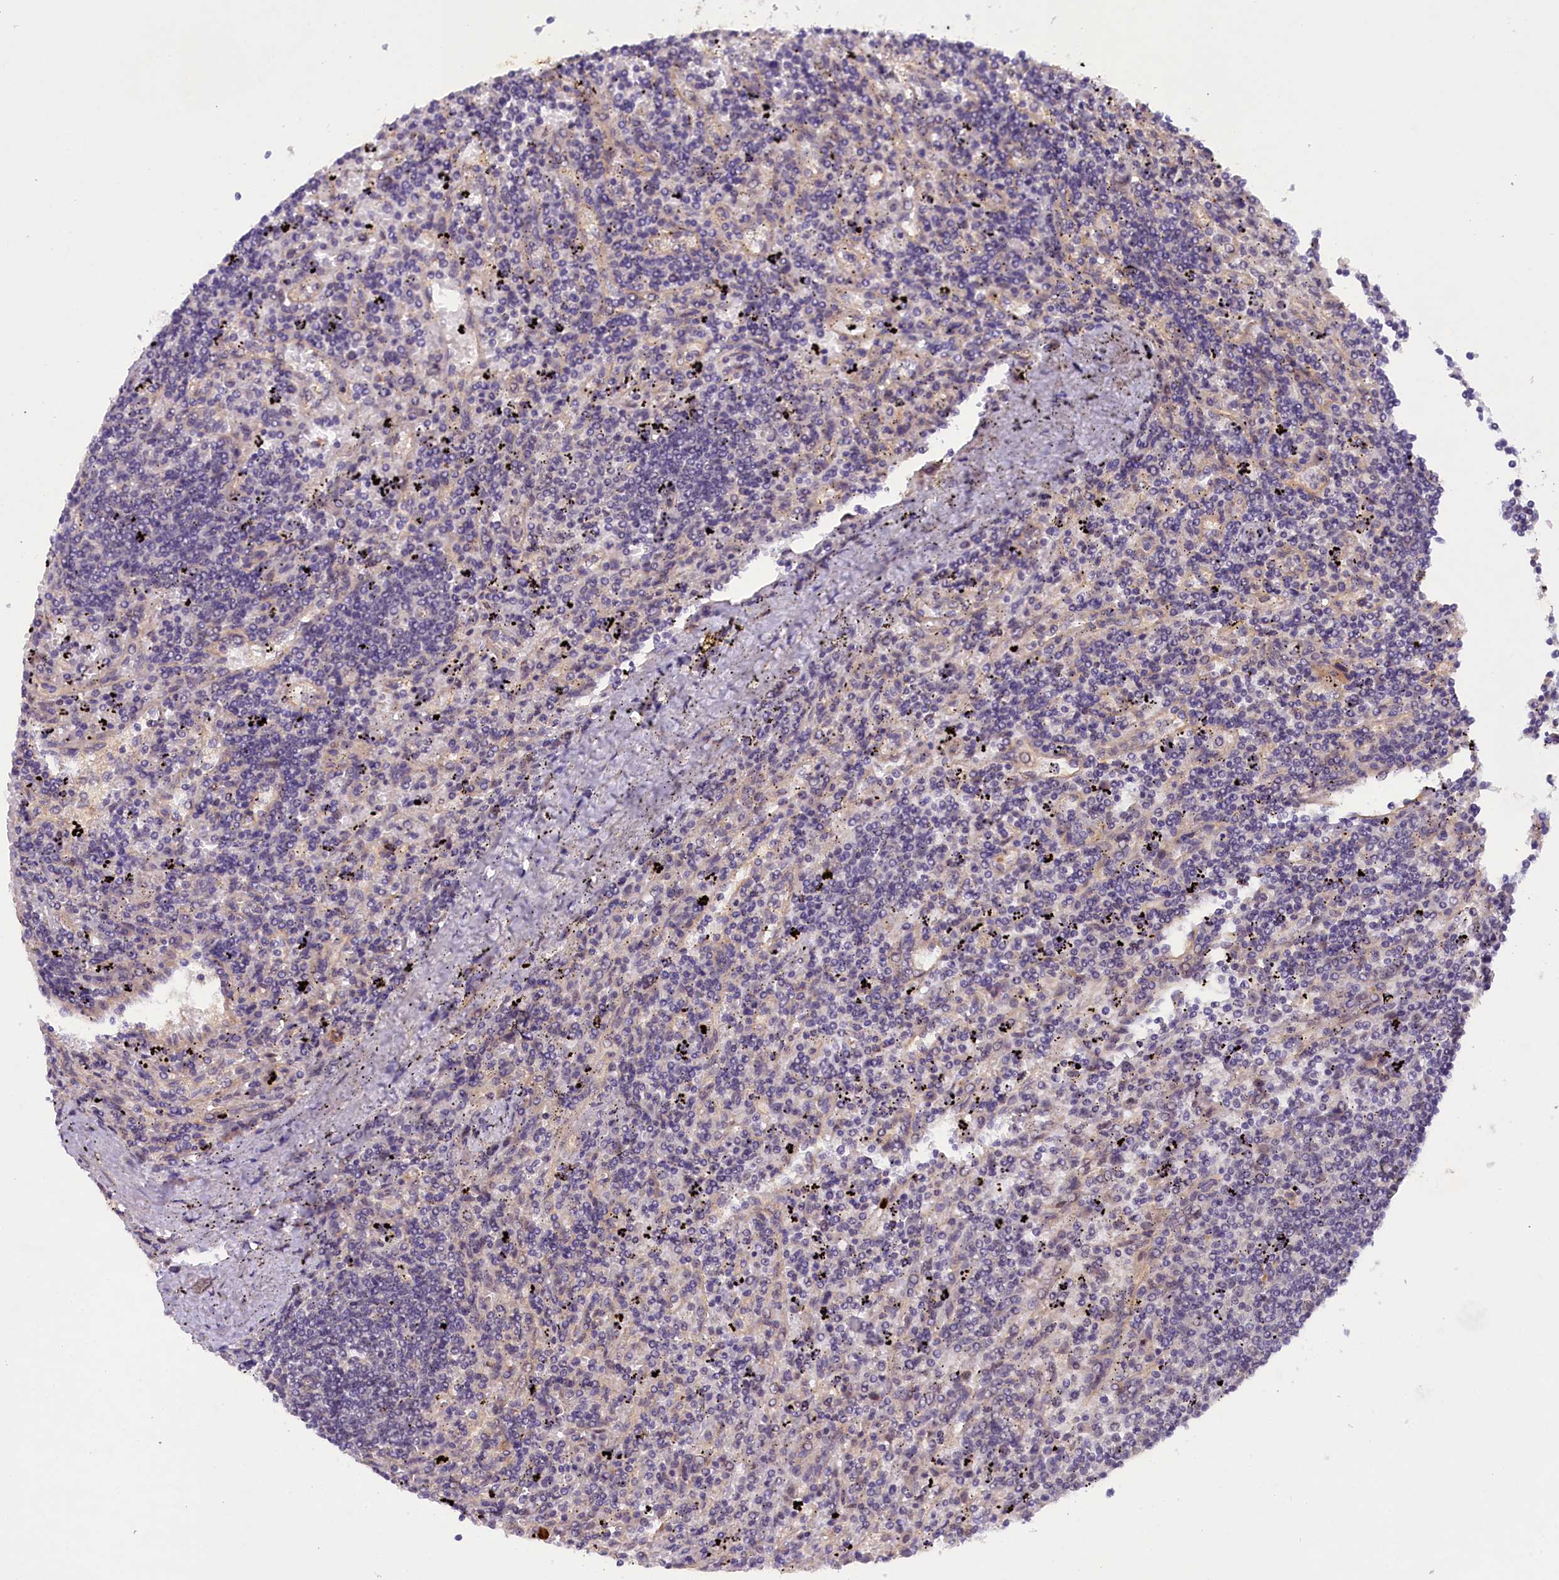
{"staining": {"intensity": "negative", "quantity": "none", "location": "none"}, "tissue": "lymphoma", "cell_type": "Tumor cells", "image_type": "cancer", "snomed": [{"axis": "morphology", "description": "Malignant lymphoma, non-Hodgkin's type, Low grade"}, {"axis": "topography", "description": "Spleen"}], "caption": "Photomicrograph shows no protein staining in tumor cells of lymphoma tissue. (DAB immunohistochemistry with hematoxylin counter stain).", "gene": "CCDC9B", "patient": {"sex": "male", "age": 76}}